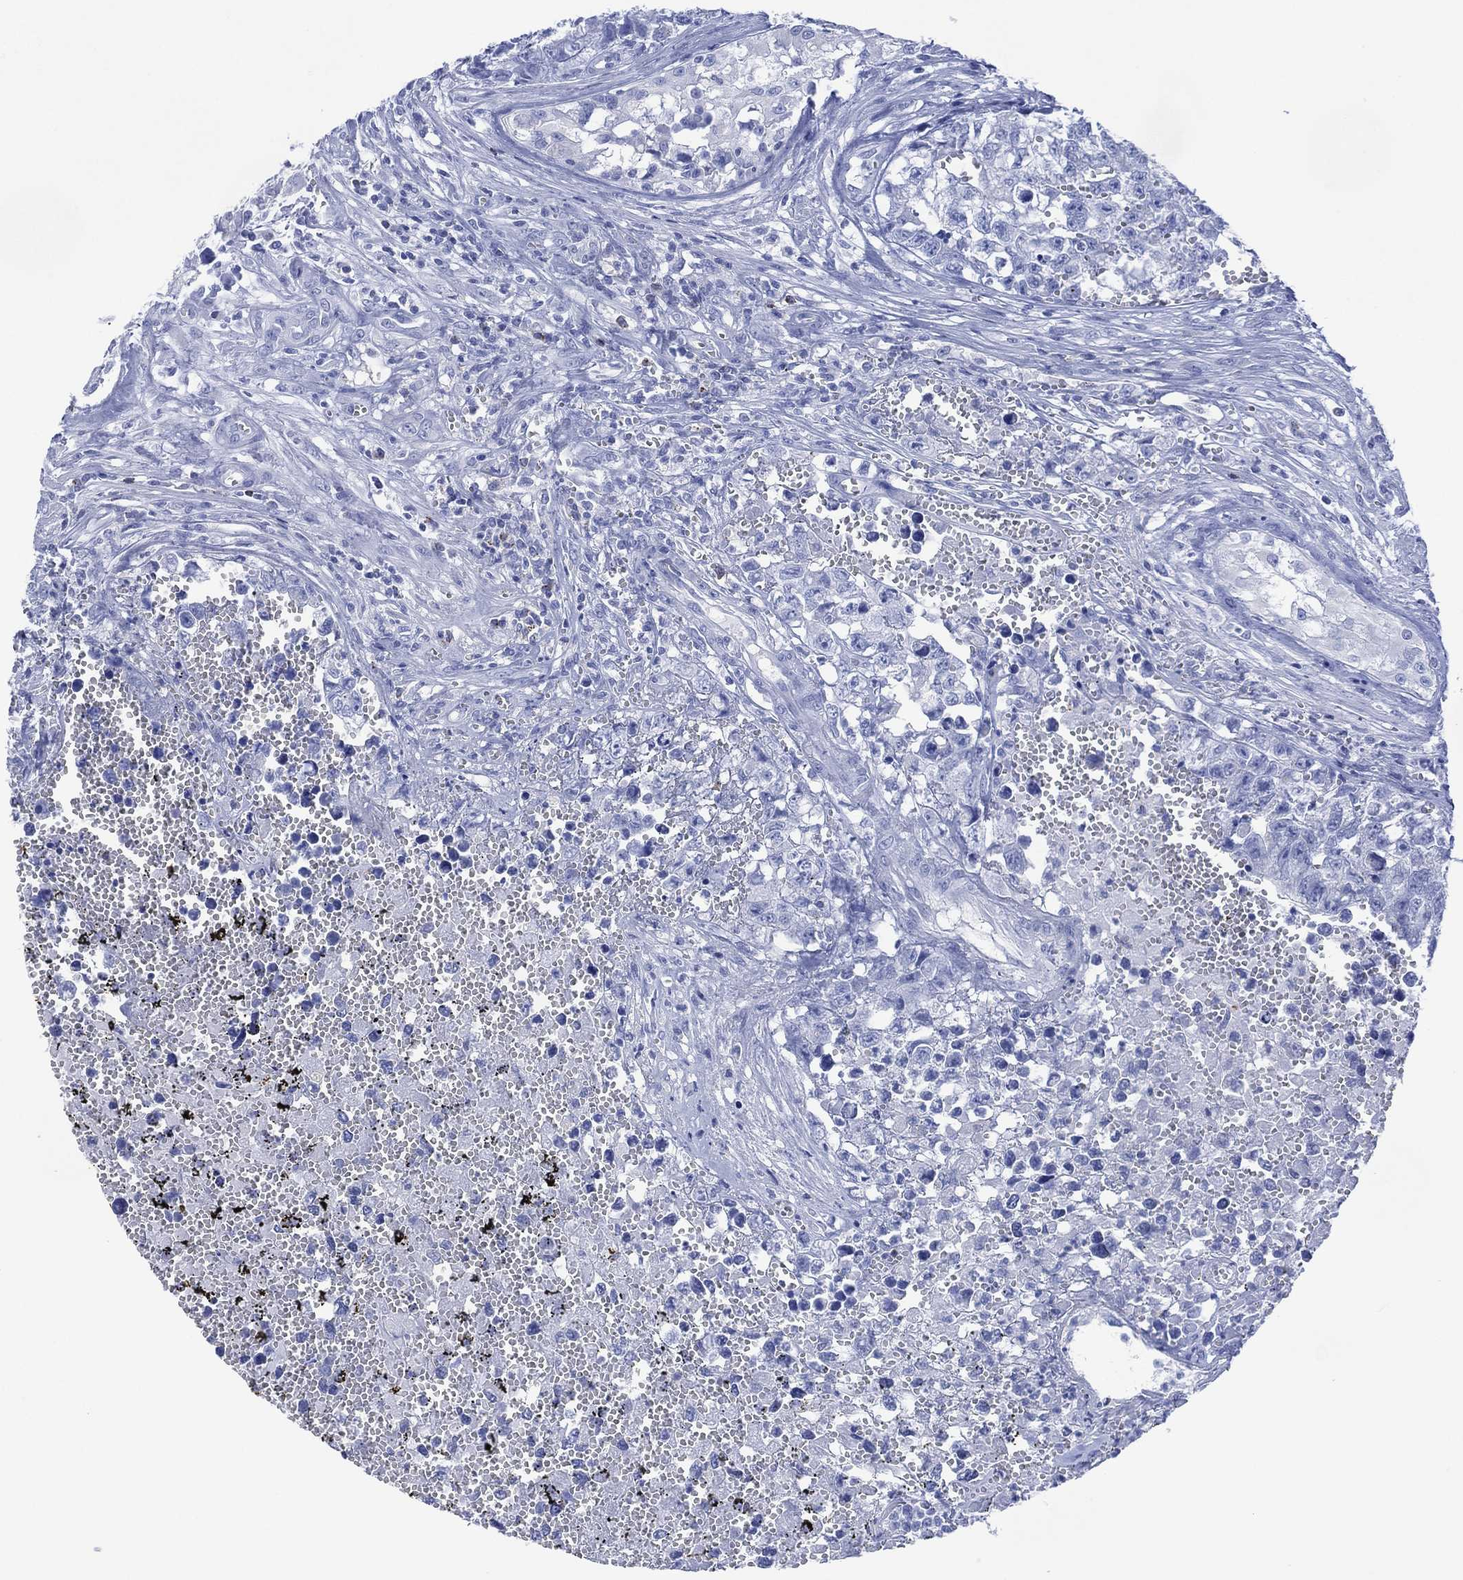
{"staining": {"intensity": "negative", "quantity": "none", "location": "none"}, "tissue": "testis cancer", "cell_type": "Tumor cells", "image_type": "cancer", "snomed": [{"axis": "morphology", "description": "Seminoma, NOS"}, {"axis": "morphology", "description": "Carcinoma, Embryonal, NOS"}, {"axis": "topography", "description": "Testis"}], "caption": "Human seminoma (testis) stained for a protein using immunohistochemistry demonstrates no positivity in tumor cells.", "gene": "DPP4", "patient": {"sex": "male", "age": 22}}